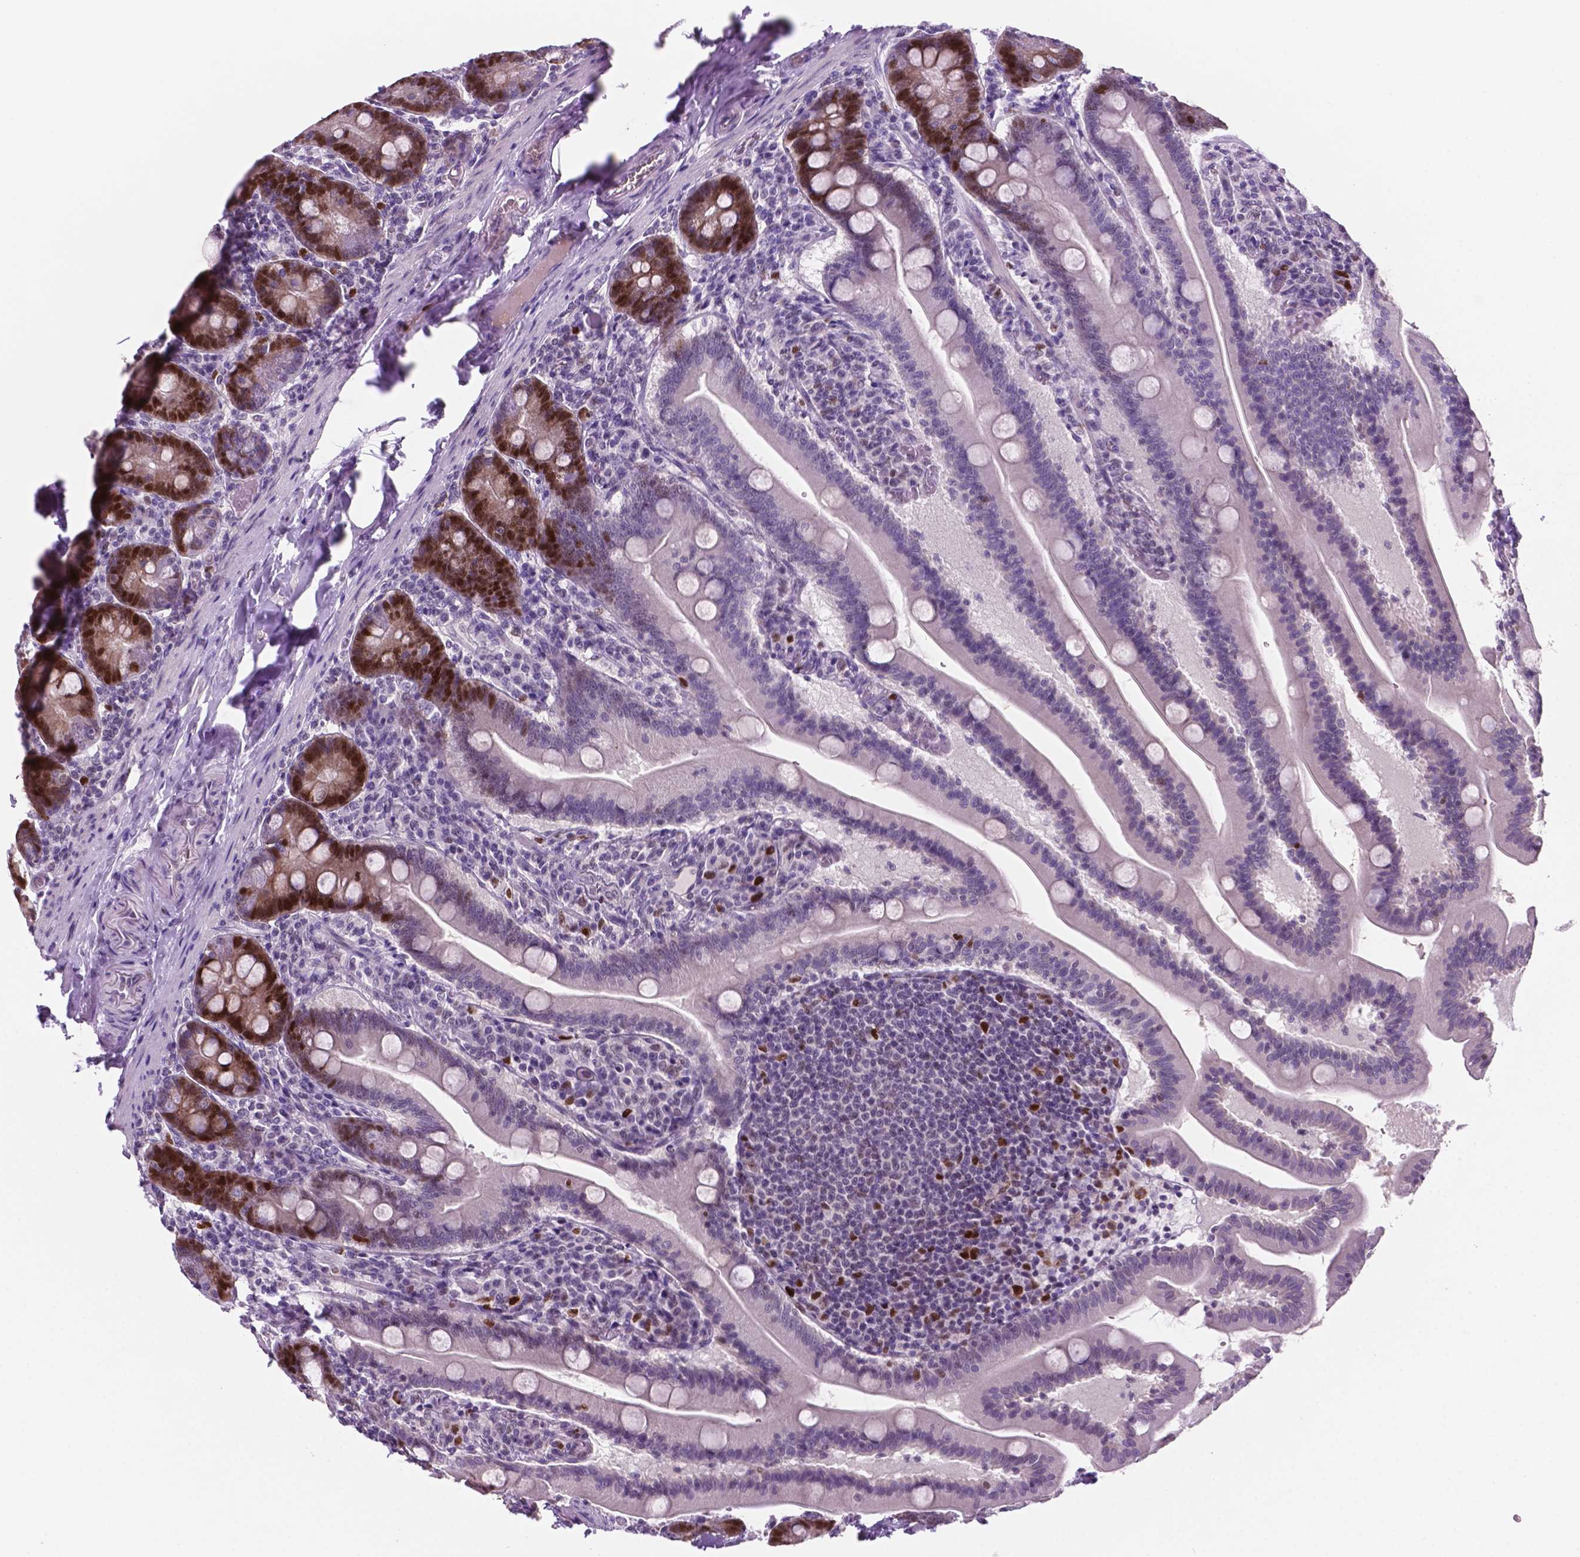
{"staining": {"intensity": "strong", "quantity": "25%-75%", "location": "nuclear"}, "tissue": "small intestine", "cell_type": "Glandular cells", "image_type": "normal", "snomed": [{"axis": "morphology", "description": "Normal tissue, NOS"}, {"axis": "topography", "description": "Small intestine"}], "caption": "Protein staining of unremarkable small intestine reveals strong nuclear positivity in about 25%-75% of glandular cells.", "gene": "NCAPH2", "patient": {"sex": "male", "age": 37}}